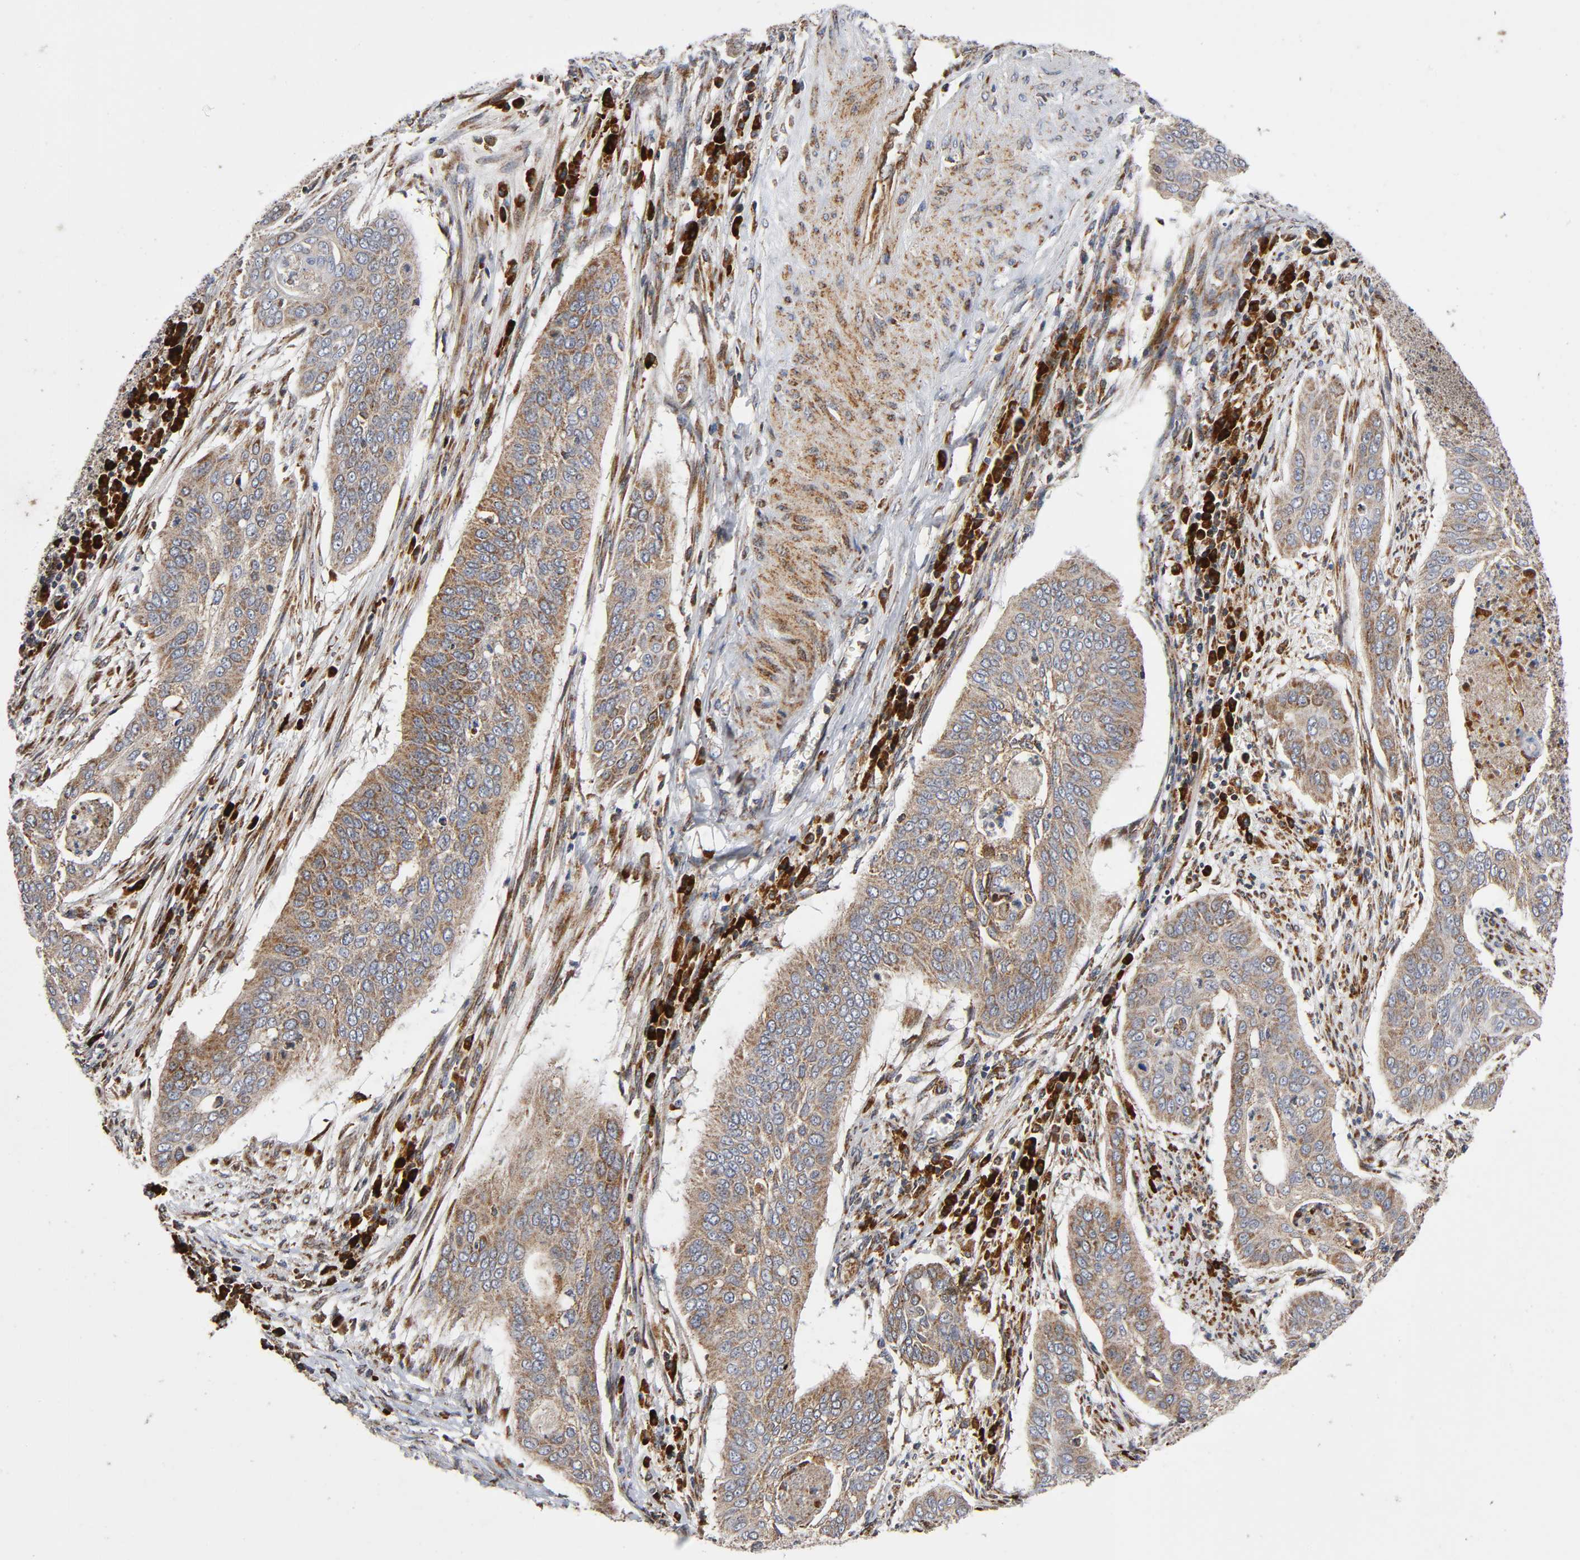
{"staining": {"intensity": "moderate", "quantity": "25%-75%", "location": "cytoplasmic/membranous"}, "tissue": "cervical cancer", "cell_type": "Tumor cells", "image_type": "cancer", "snomed": [{"axis": "morphology", "description": "Squamous cell carcinoma, NOS"}, {"axis": "topography", "description": "Cervix"}], "caption": "Tumor cells show medium levels of moderate cytoplasmic/membranous expression in approximately 25%-75% of cells in human cervical squamous cell carcinoma.", "gene": "MAP3K1", "patient": {"sex": "female", "age": 39}}